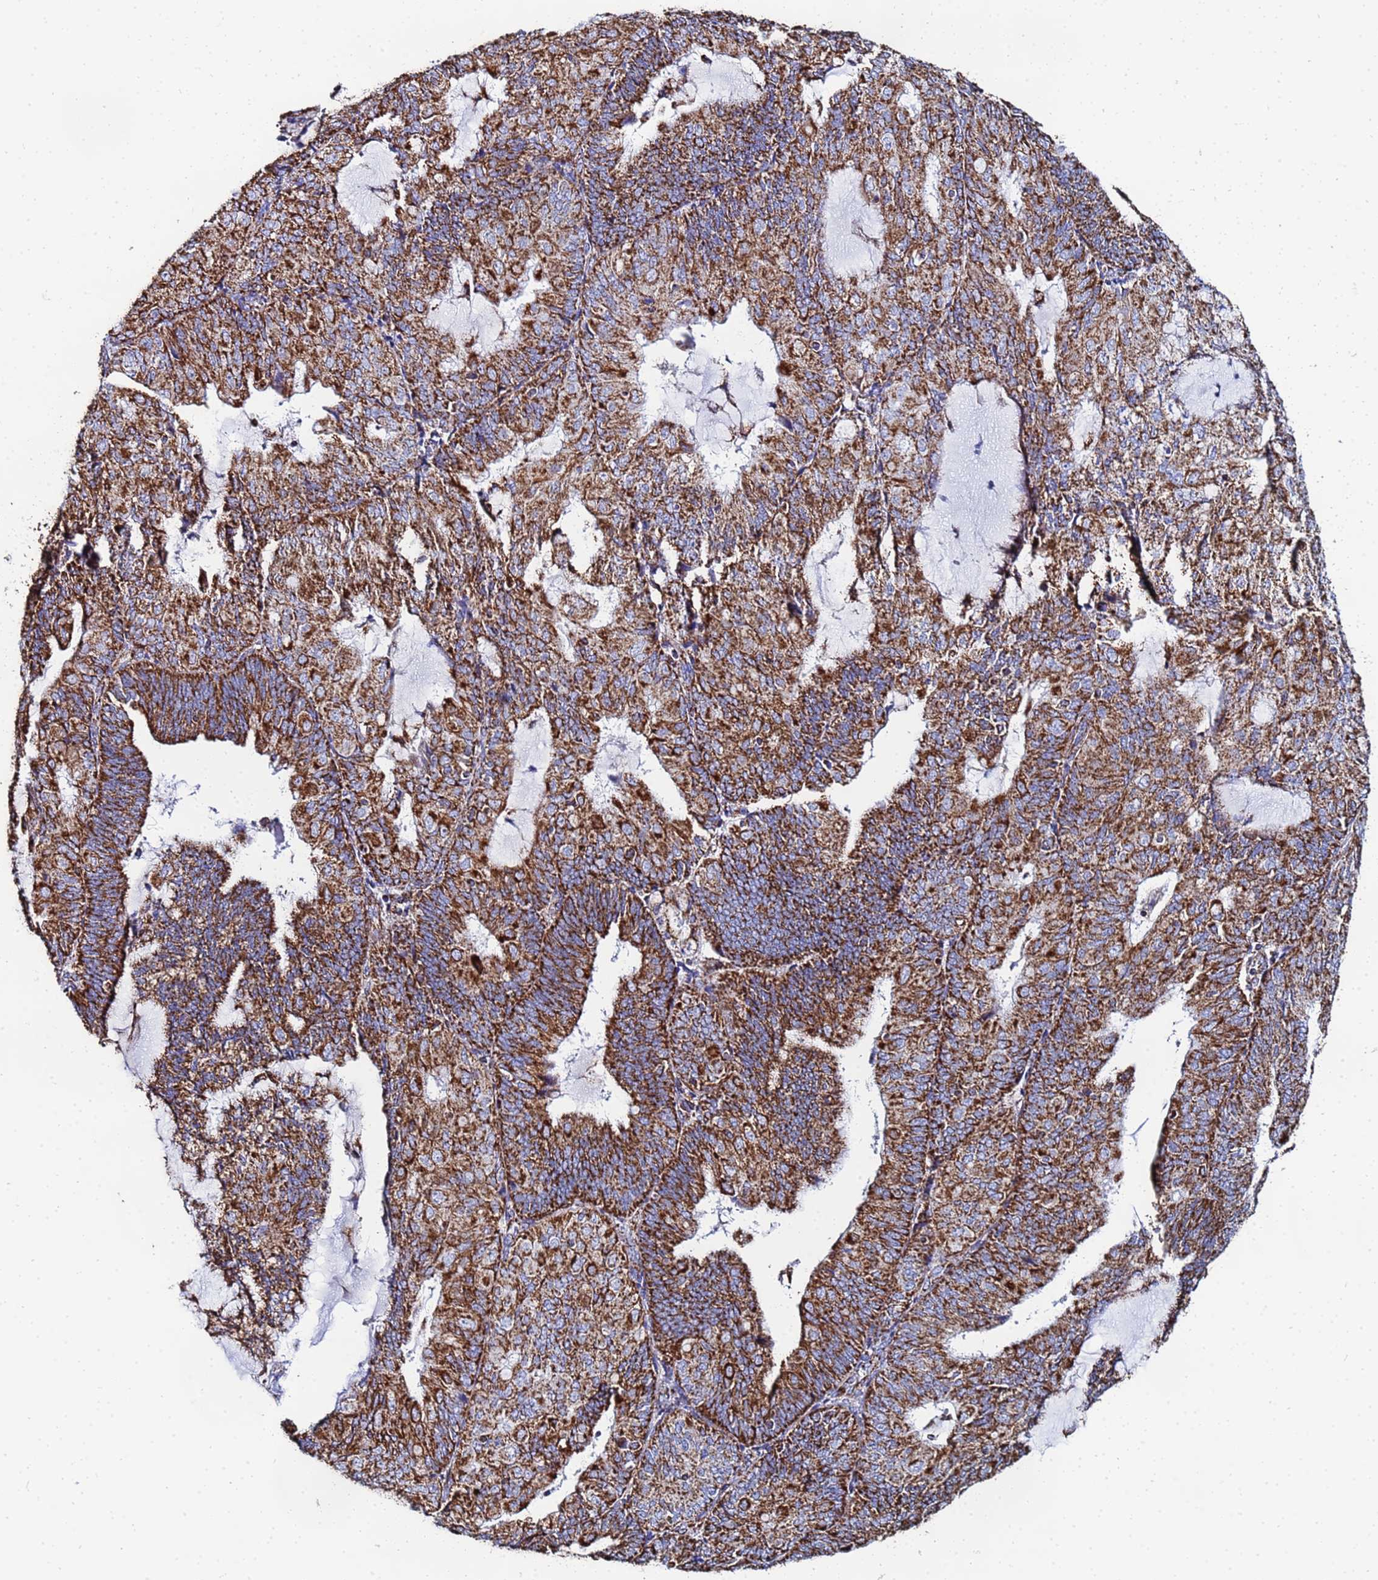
{"staining": {"intensity": "strong", "quantity": ">75%", "location": "cytoplasmic/membranous"}, "tissue": "endometrial cancer", "cell_type": "Tumor cells", "image_type": "cancer", "snomed": [{"axis": "morphology", "description": "Adenocarcinoma, NOS"}, {"axis": "topography", "description": "Endometrium"}], "caption": "This photomicrograph shows endometrial adenocarcinoma stained with IHC to label a protein in brown. The cytoplasmic/membranous of tumor cells show strong positivity for the protein. Nuclei are counter-stained blue.", "gene": "GLUD1", "patient": {"sex": "female", "age": 81}}